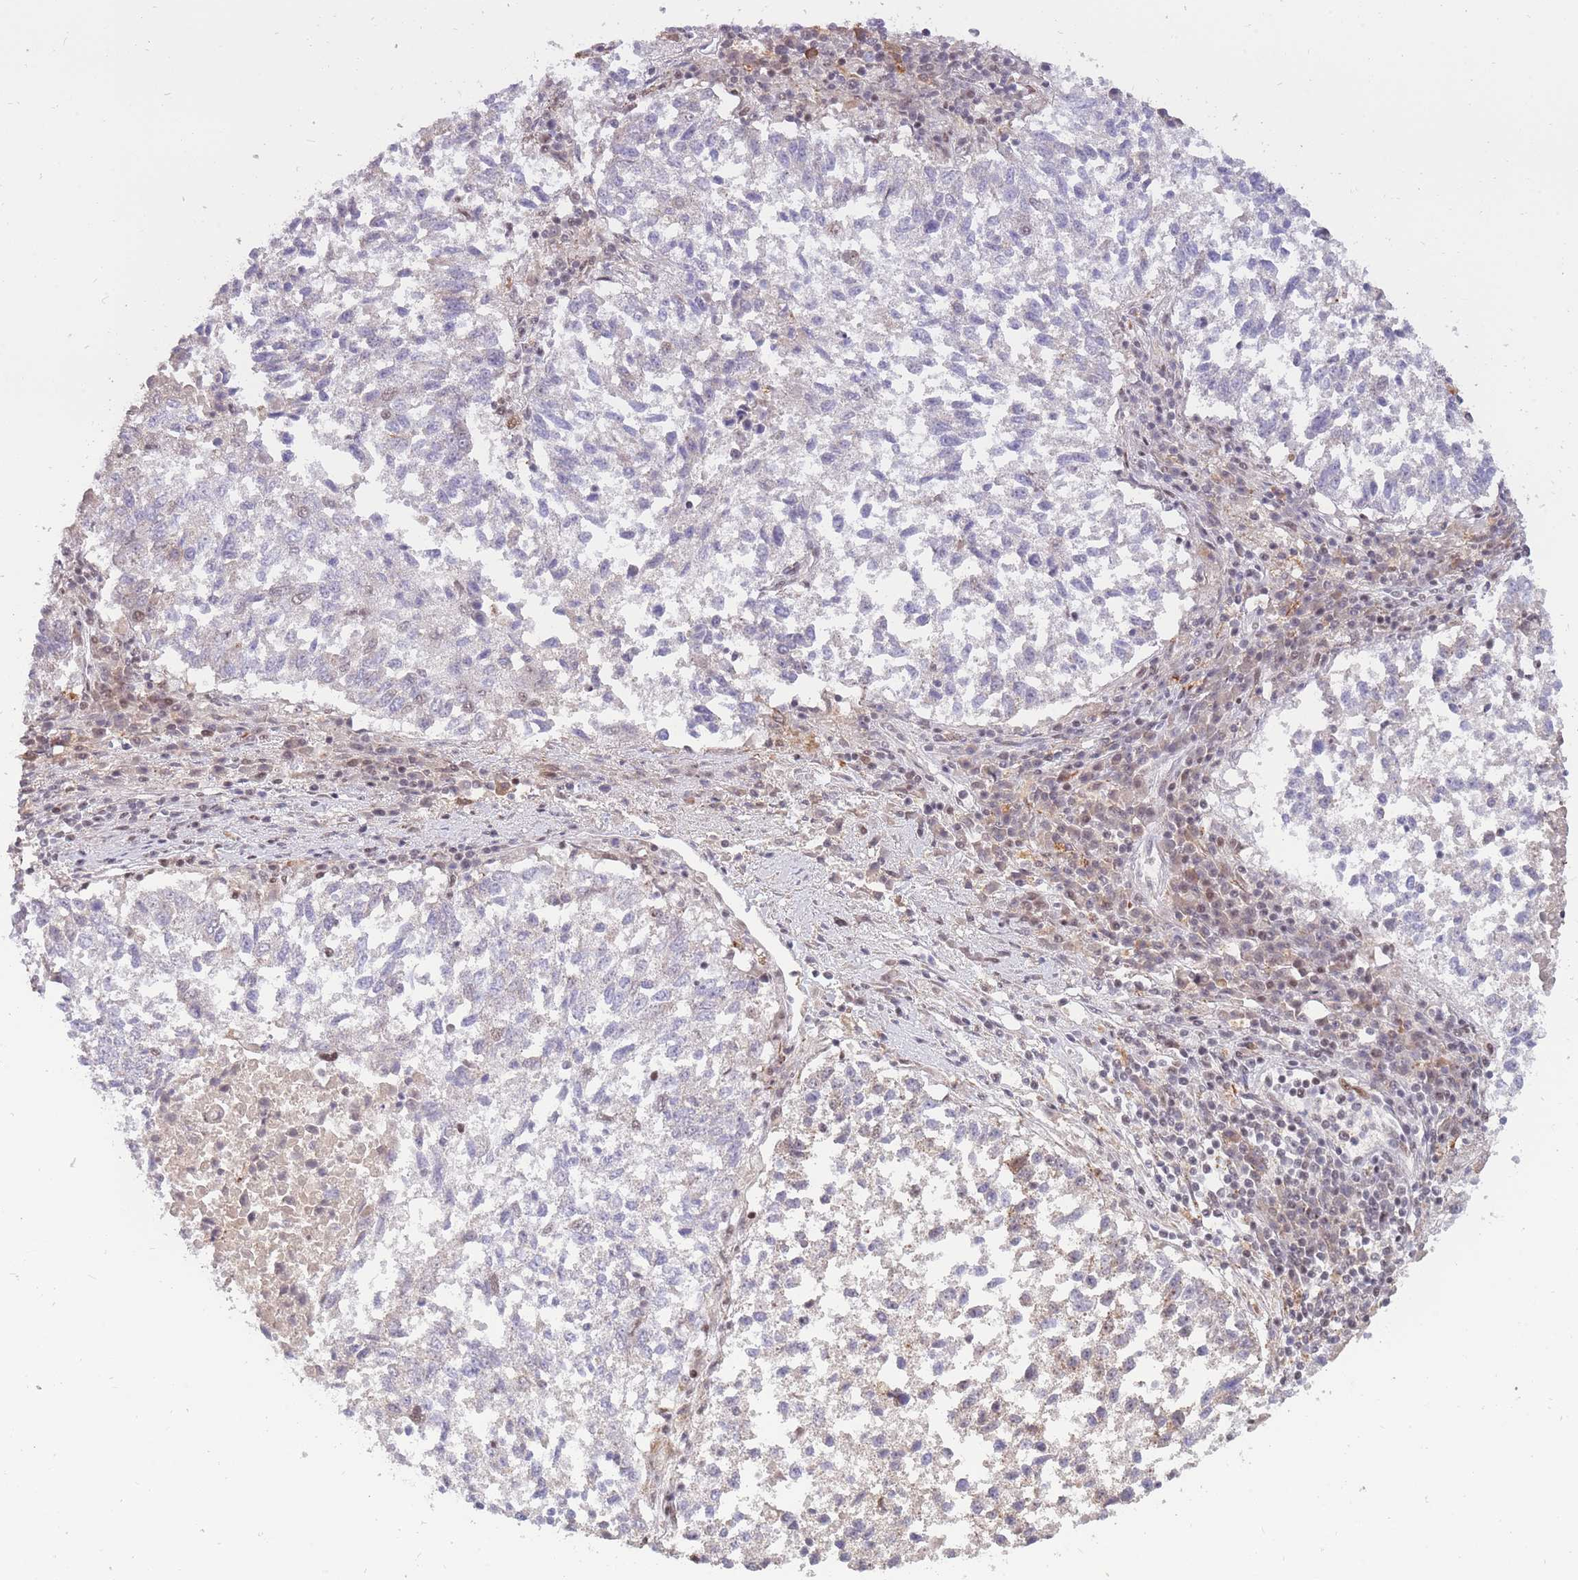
{"staining": {"intensity": "weak", "quantity": "<25%", "location": "nuclear"}, "tissue": "lung cancer", "cell_type": "Tumor cells", "image_type": "cancer", "snomed": [{"axis": "morphology", "description": "Squamous cell carcinoma, NOS"}, {"axis": "topography", "description": "Lung"}], "caption": "The photomicrograph displays no staining of tumor cells in lung cancer.", "gene": "TARBP2", "patient": {"sex": "male", "age": 73}}